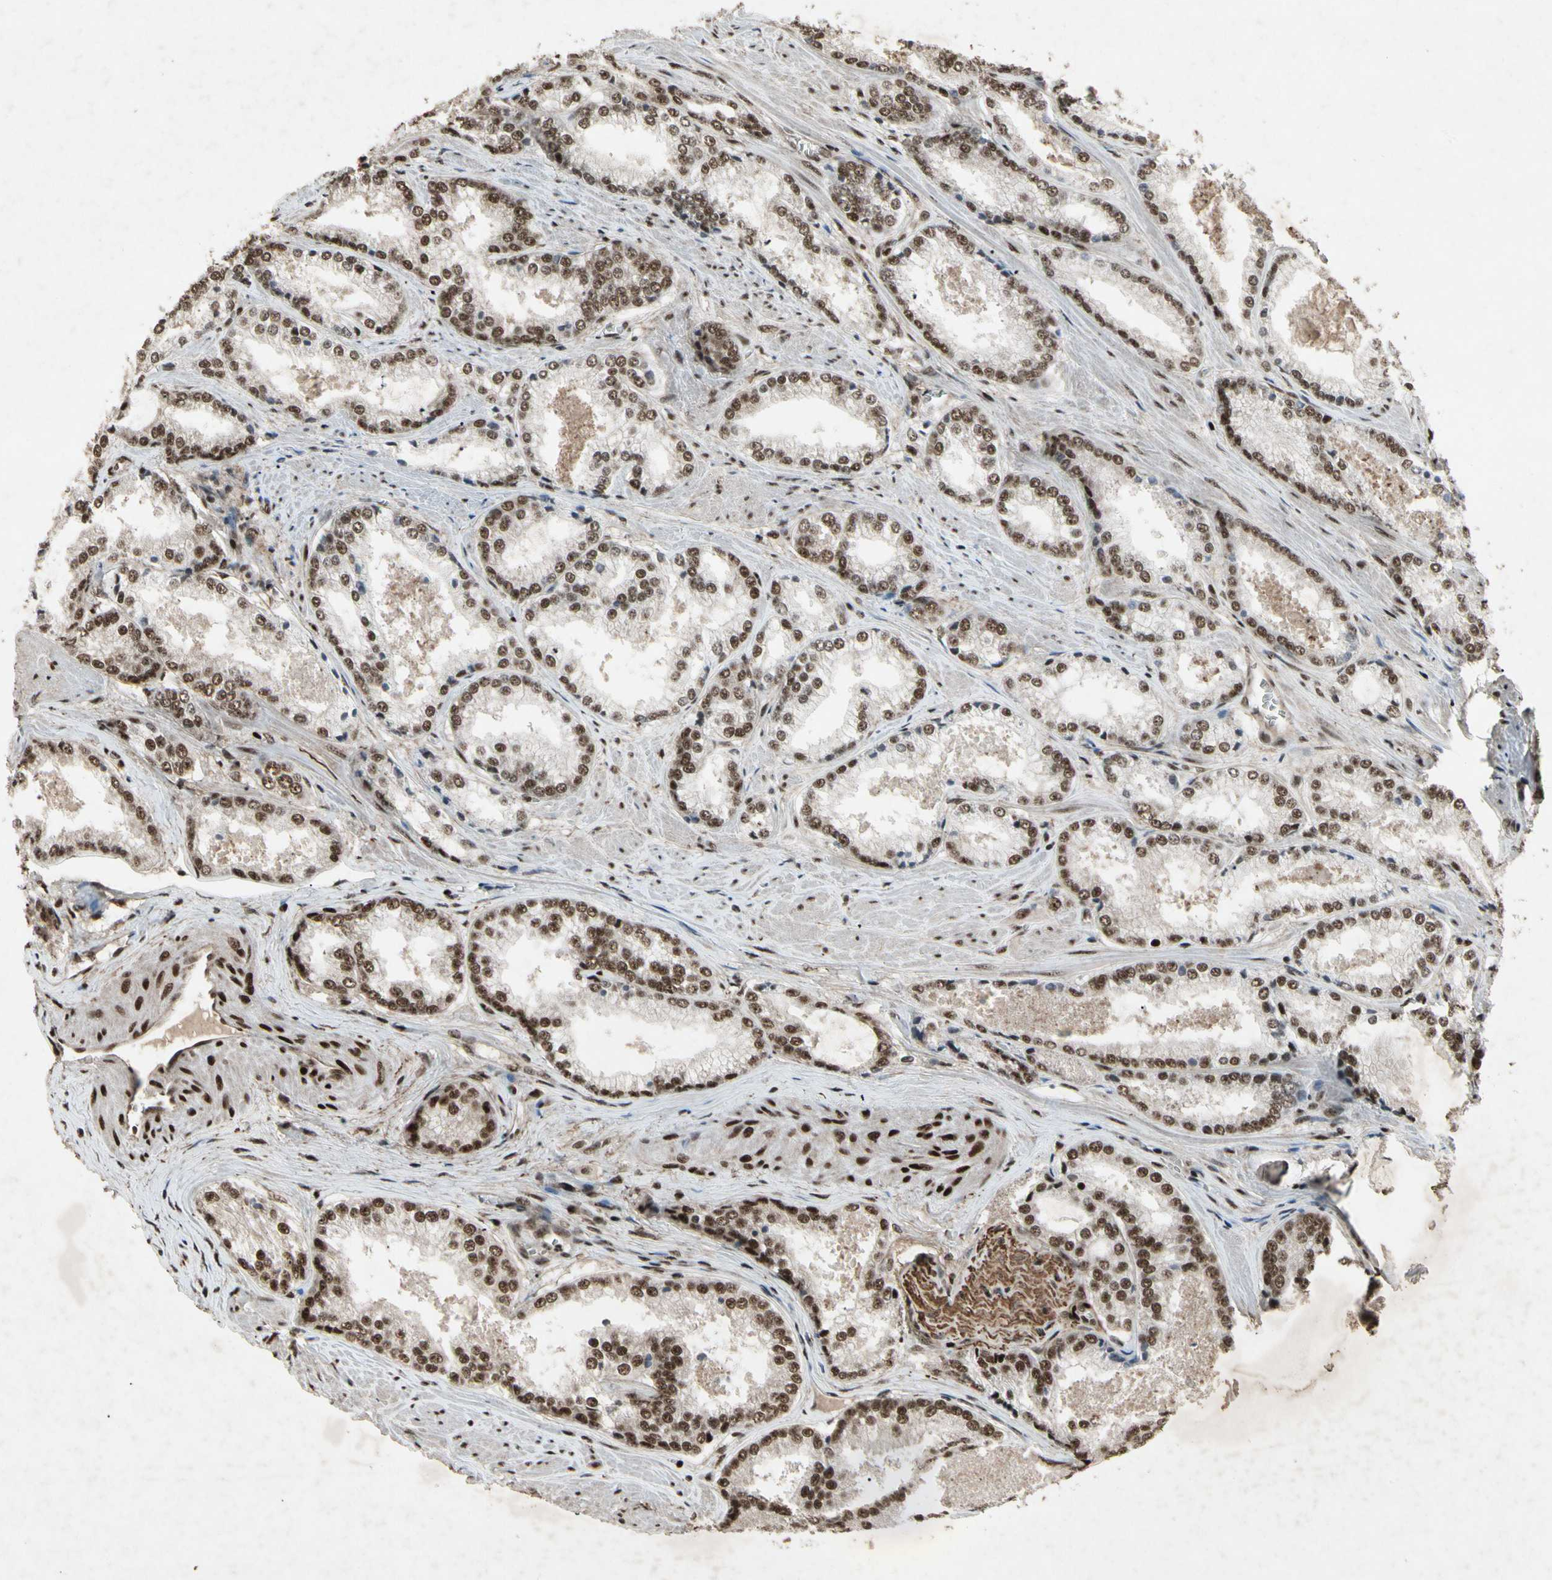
{"staining": {"intensity": "moderate", "quantity": ">75%", "location": "nuclear"}, "tissue": "prostate cancer", "cell_type": "Tumor cells", "image_type": "cancer", "snomed": [{"axis": "morphology", "description": "Adenocarcinoma, Low grade"}, {"axis": "topography", "description": "Prostate"}], "caption": "There is medium levels of moderate nuclear positivity in tumor cells of prostate cancer (low-grade adenocarcinoma), as demonstrated by immunohistochemical staining (brown color).", "gene": "TBX2", "patient": {"sex": "male", "age": 64}}